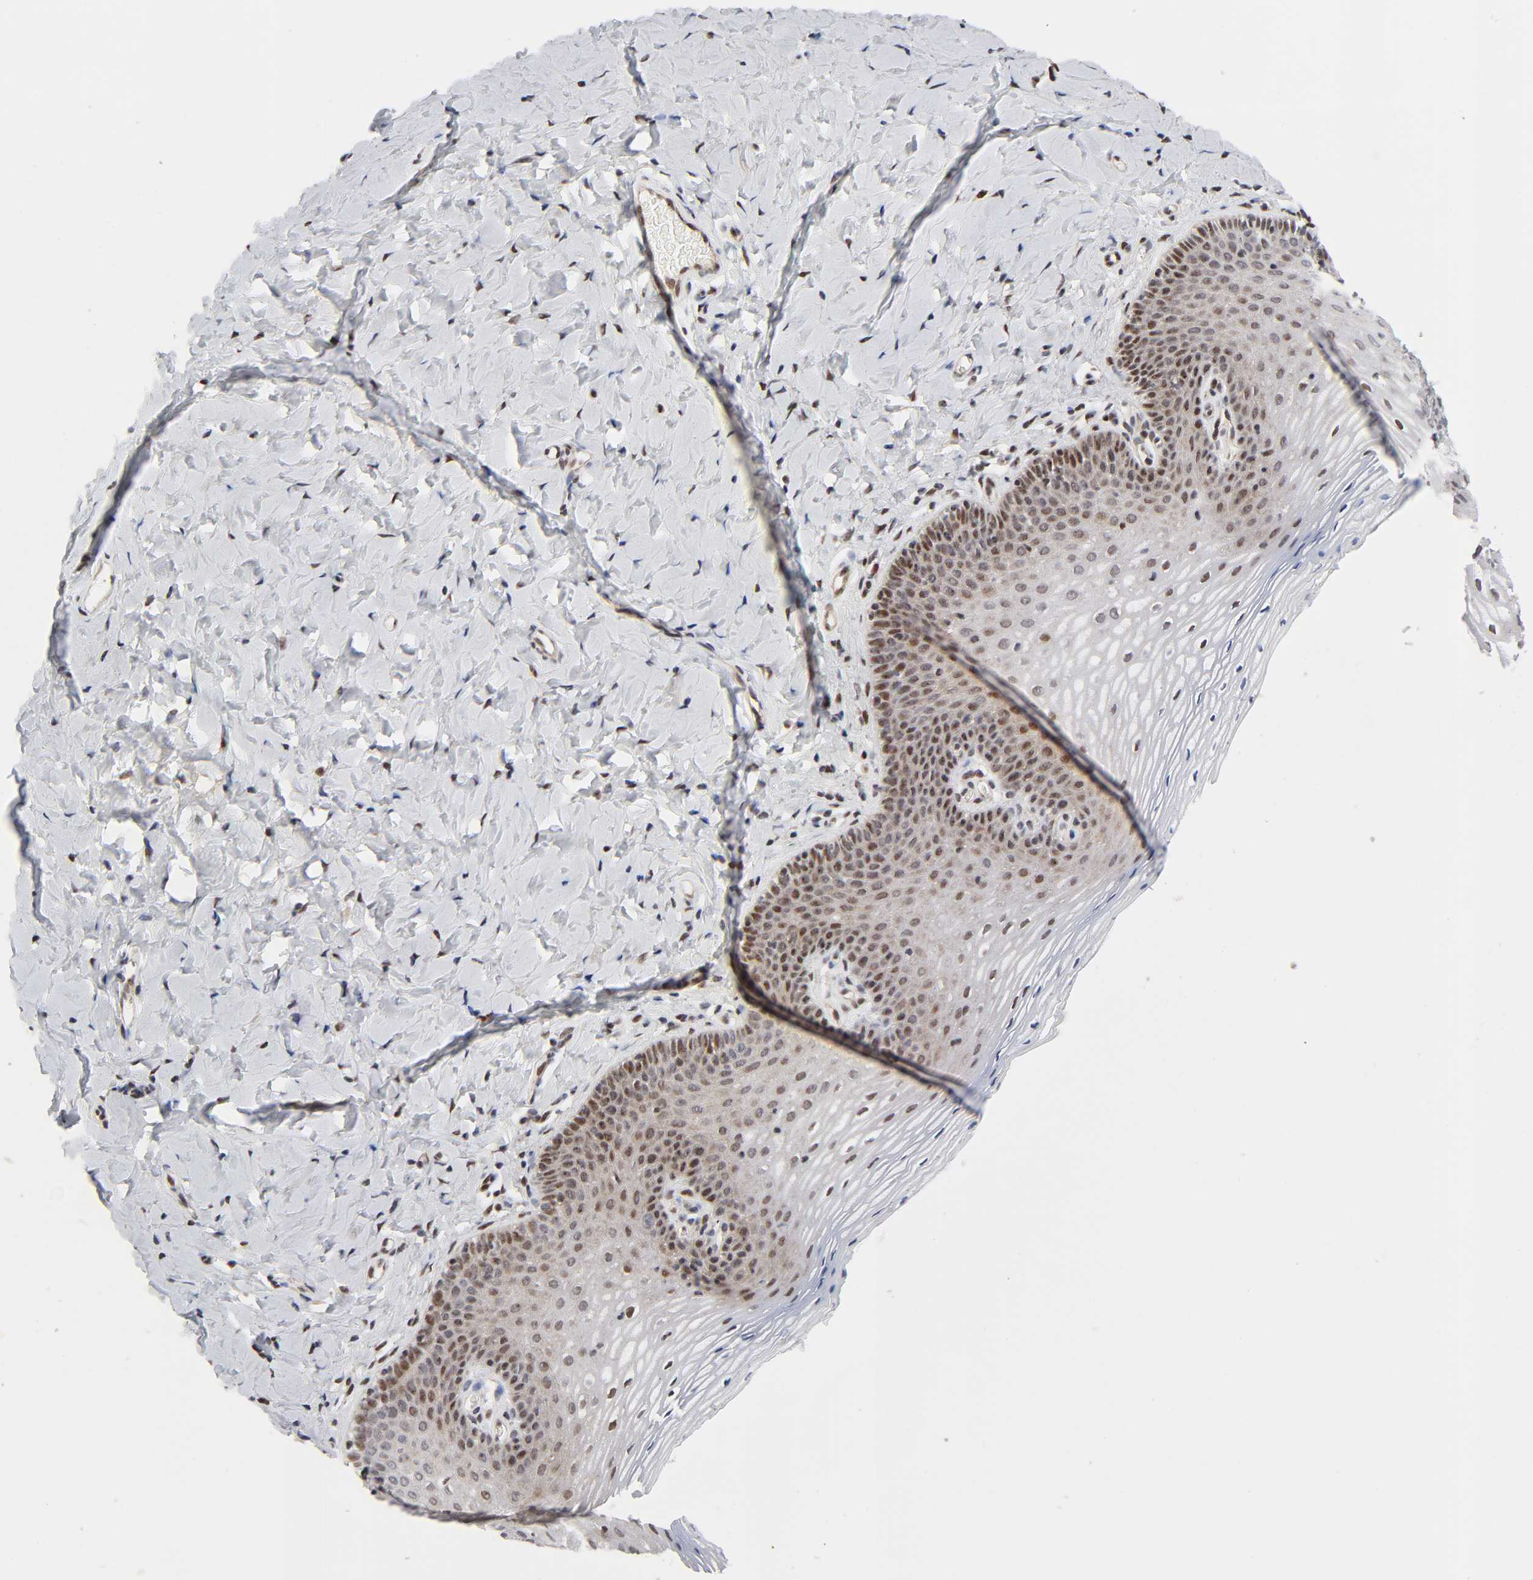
{"staining": {"intensity": "strong", "quantity": ">75%", "location": "nuclear"}, "tissue": "vagina", "cell_type": "Squamous epithelial cells", "image_type": "normal", "snomed": [{"axis": "morphology", "description": "Normal tissue, NOS"}, {"axis": "topography", "description": "Vagina"}], "caption": "Protein expression analysis of benign human vagina reveals strong nuclear staining in about >75% of squamous epithelial cells. Nuclei are stained in blue.", "gene": "STK38", "patient": {"sex": "female", "age": 55}}